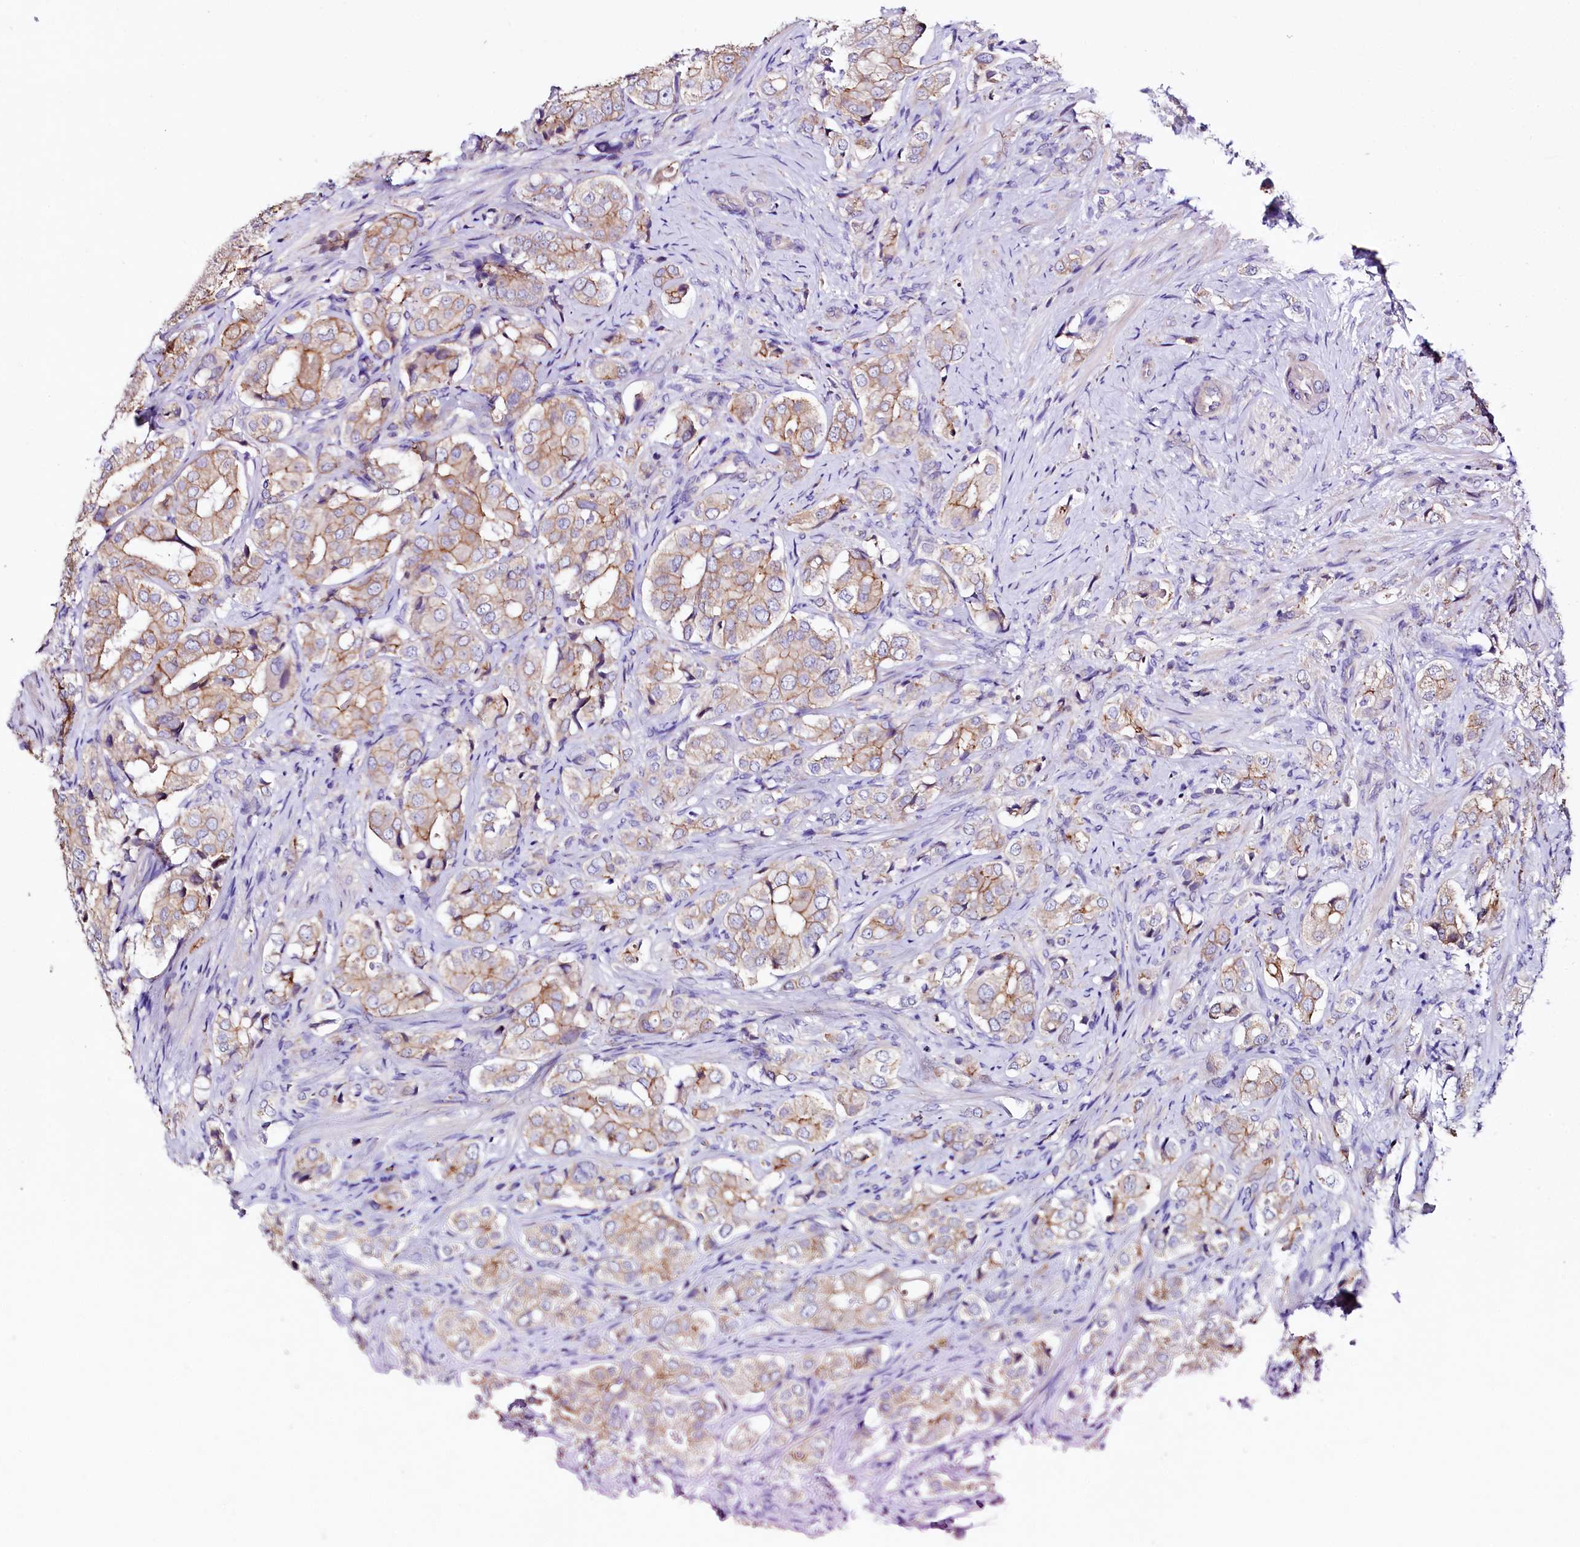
{"staining": {"intensity": "moderate", "quantity": "25%-75%", "location": "cytoplasmic/membranous"}, "tissue": "prostate cancer", "cell_type": "Tumor cells", "image_type": "cancer", "snomed": [{"axis": "morphology", "description": "Adenocarcinoma, High grade"}, {"axis": "topography", "description": "Prostate"}], "caption": "About 25%-75% of tumor cells in prostate cancer exhibit moderate cytoplasmic/membranous protein expression as visualized by brown immunohistochemical staining.", "gene": "SACM1L", "patient": {"sex": "male", "age": 65}}